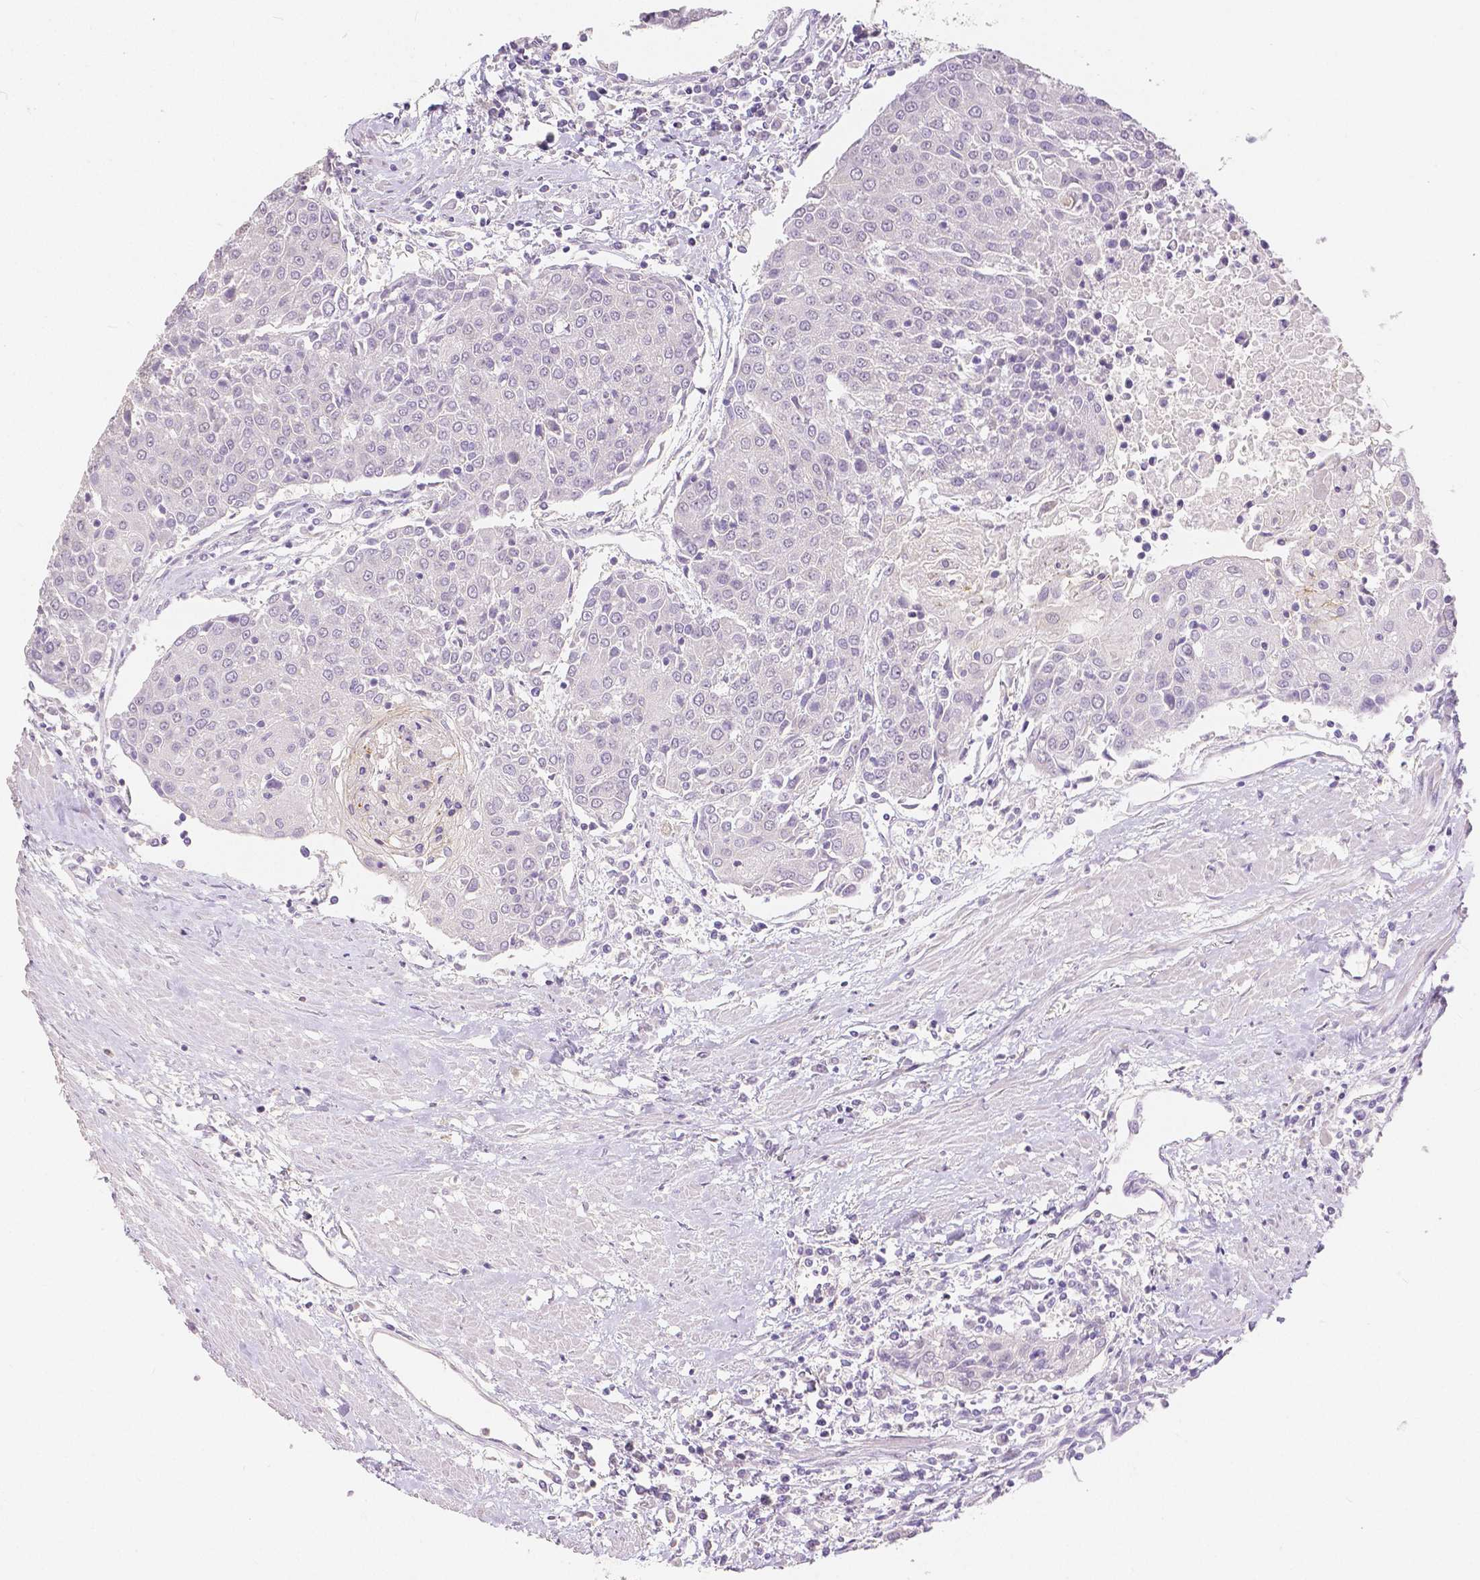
{"staining": {"intensity": "negative", "quantity": "none", "location": "none"}, "tissue": "urothelial cancer", "cell_type": "Tumor cells", "image_type": "cancer", "snomed": [{"axis": "morphology", "description": "Urothelial carcinoma, High grade"}, {"axis": "topography", "description": "Urinary bladder"}], "caption": "This image is of urothelial carcinoma (high-grade) stained with immunohistochemistry (IHC) to label a protein in brown with the nuclei are counter-stained blue. There is no staining in tumor cells.", "gene": "OCLN", "patient": {"sex": "female", "age": 85}}